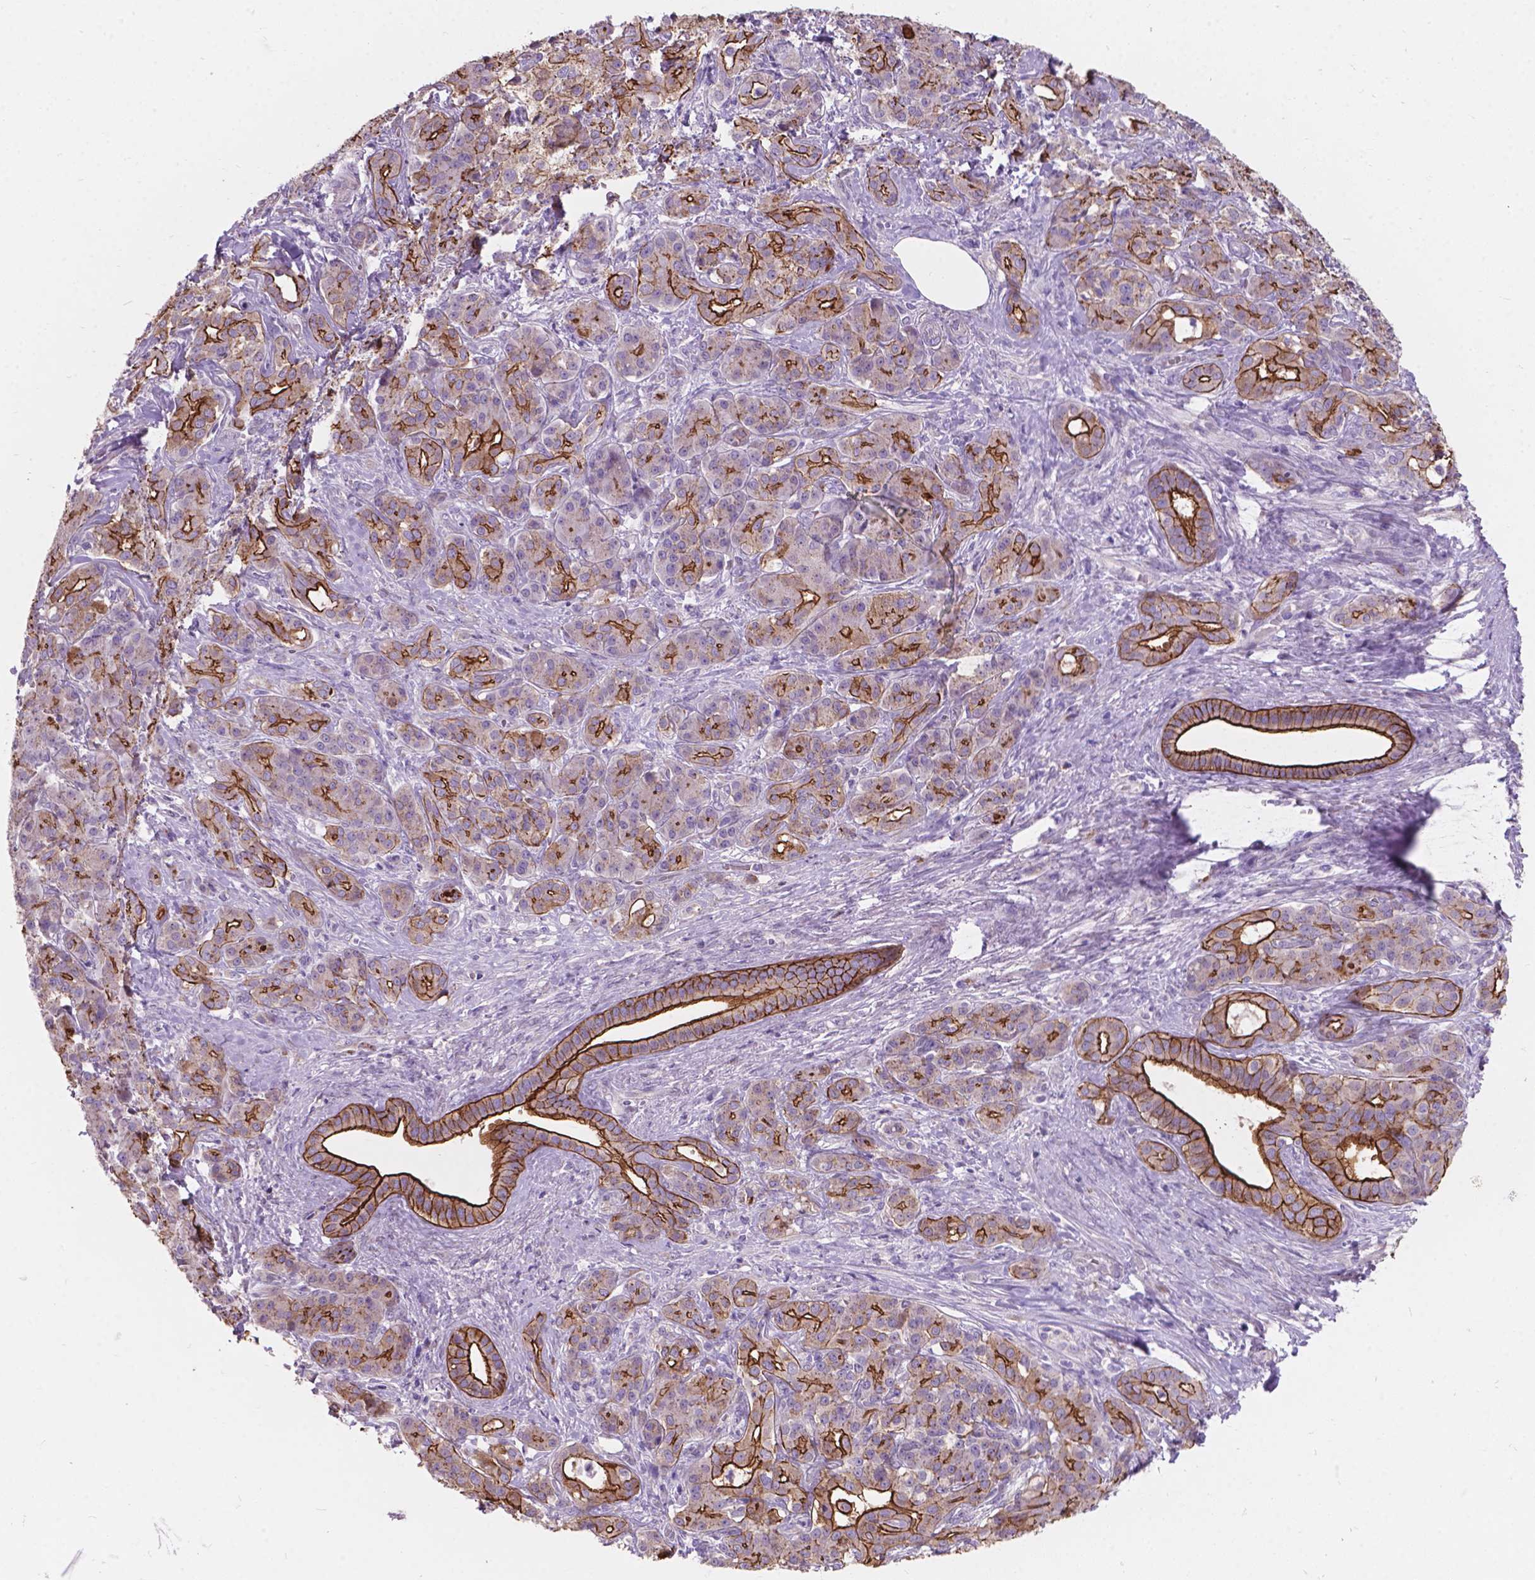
{"staining": {"intensity": "moderate", "quantity": "<25%", "location": "cytoplasmic/membranous"}, "tissue": "pancreatic cancer", "cell_type": "Tumor cells", "image_type": "cancer", "snomed": [{"axis": "morphology", "description": "Normal tissue, NOS"}, {"axis": "morphology", "description": "Inflammation, NOS"}, {"axis": "morphology", "description": "Adenocarcinoma, NOS"}, {"axis": "topography", "description": "Pancreas"}], "caption": "Immunohistochemical staining of human pancreatic cancer demonstrates moderate cytoplasmic/membranous protein staining in about <25% of tumor cells.", "gene": "MYH14", "patient": {"sex": "male", "age": 57}}